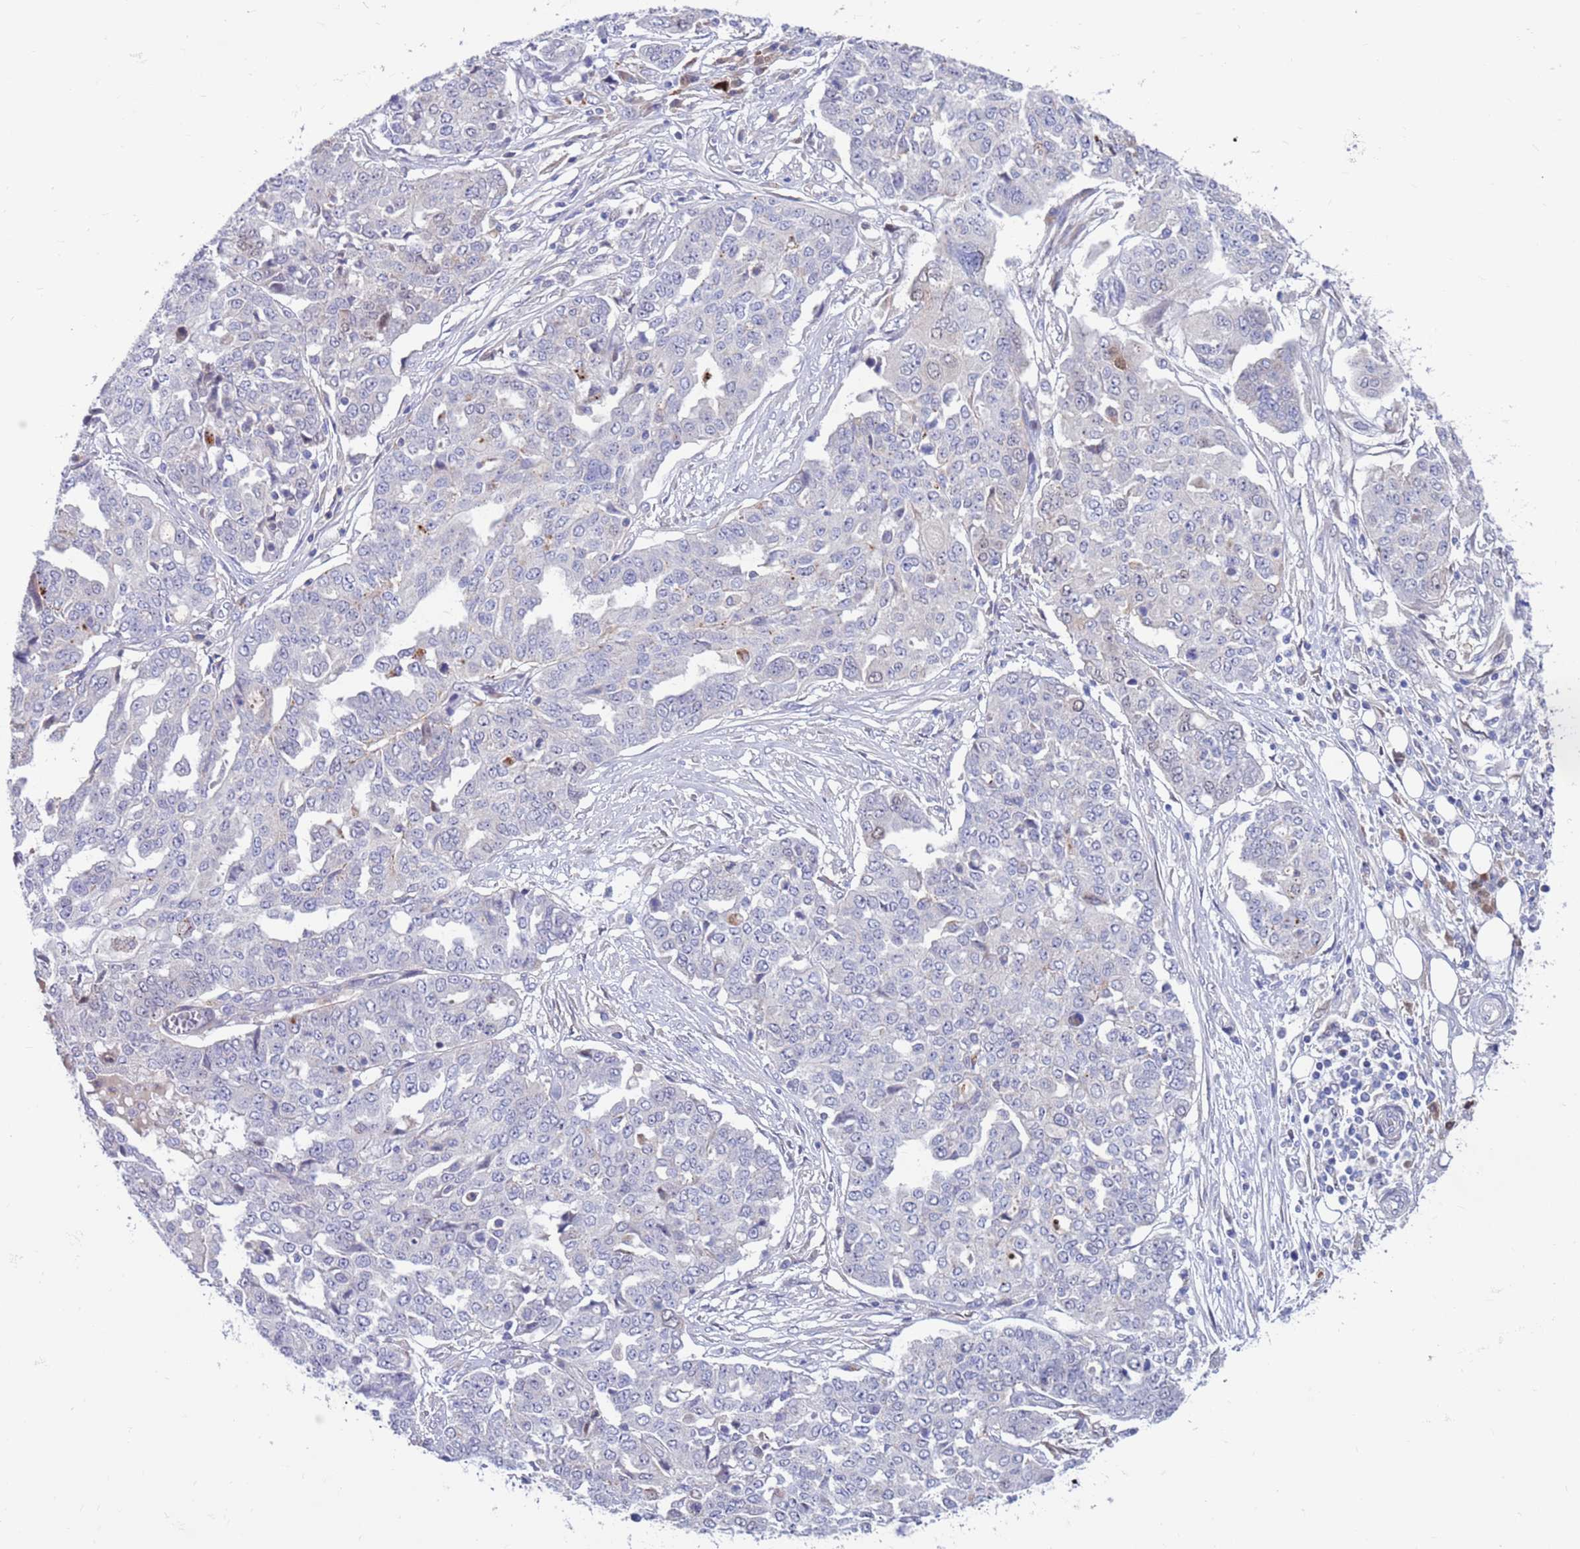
{"staining": {"intensity": "negative", "quantity": "none", "location": "none"}, "tissue": "ovarian cancer", "cell_type": "Tumor cells", "image_type": "cancer", "snomed": [{"axis": "morphology", "description": "Cystadenocarcinoma, serous, NOS"}, {"axis": "topography", "description": "Soft tissue"}, {"axis": "topography", "description": "Ovary"}], "caption": "Protein analysis of serous cystadenocarcinoma (ovarian) demonstrates no significant staining in tumor cells. The staining was performed using DAB (3,3'-diaminobenzidine) to visualize the protein expression in brown, while the nuclei were stained in blue with hematoxylin (Magnification: 20x).", "gene": "KLHL29", "patient": {"sex": "female", "age": 57}}